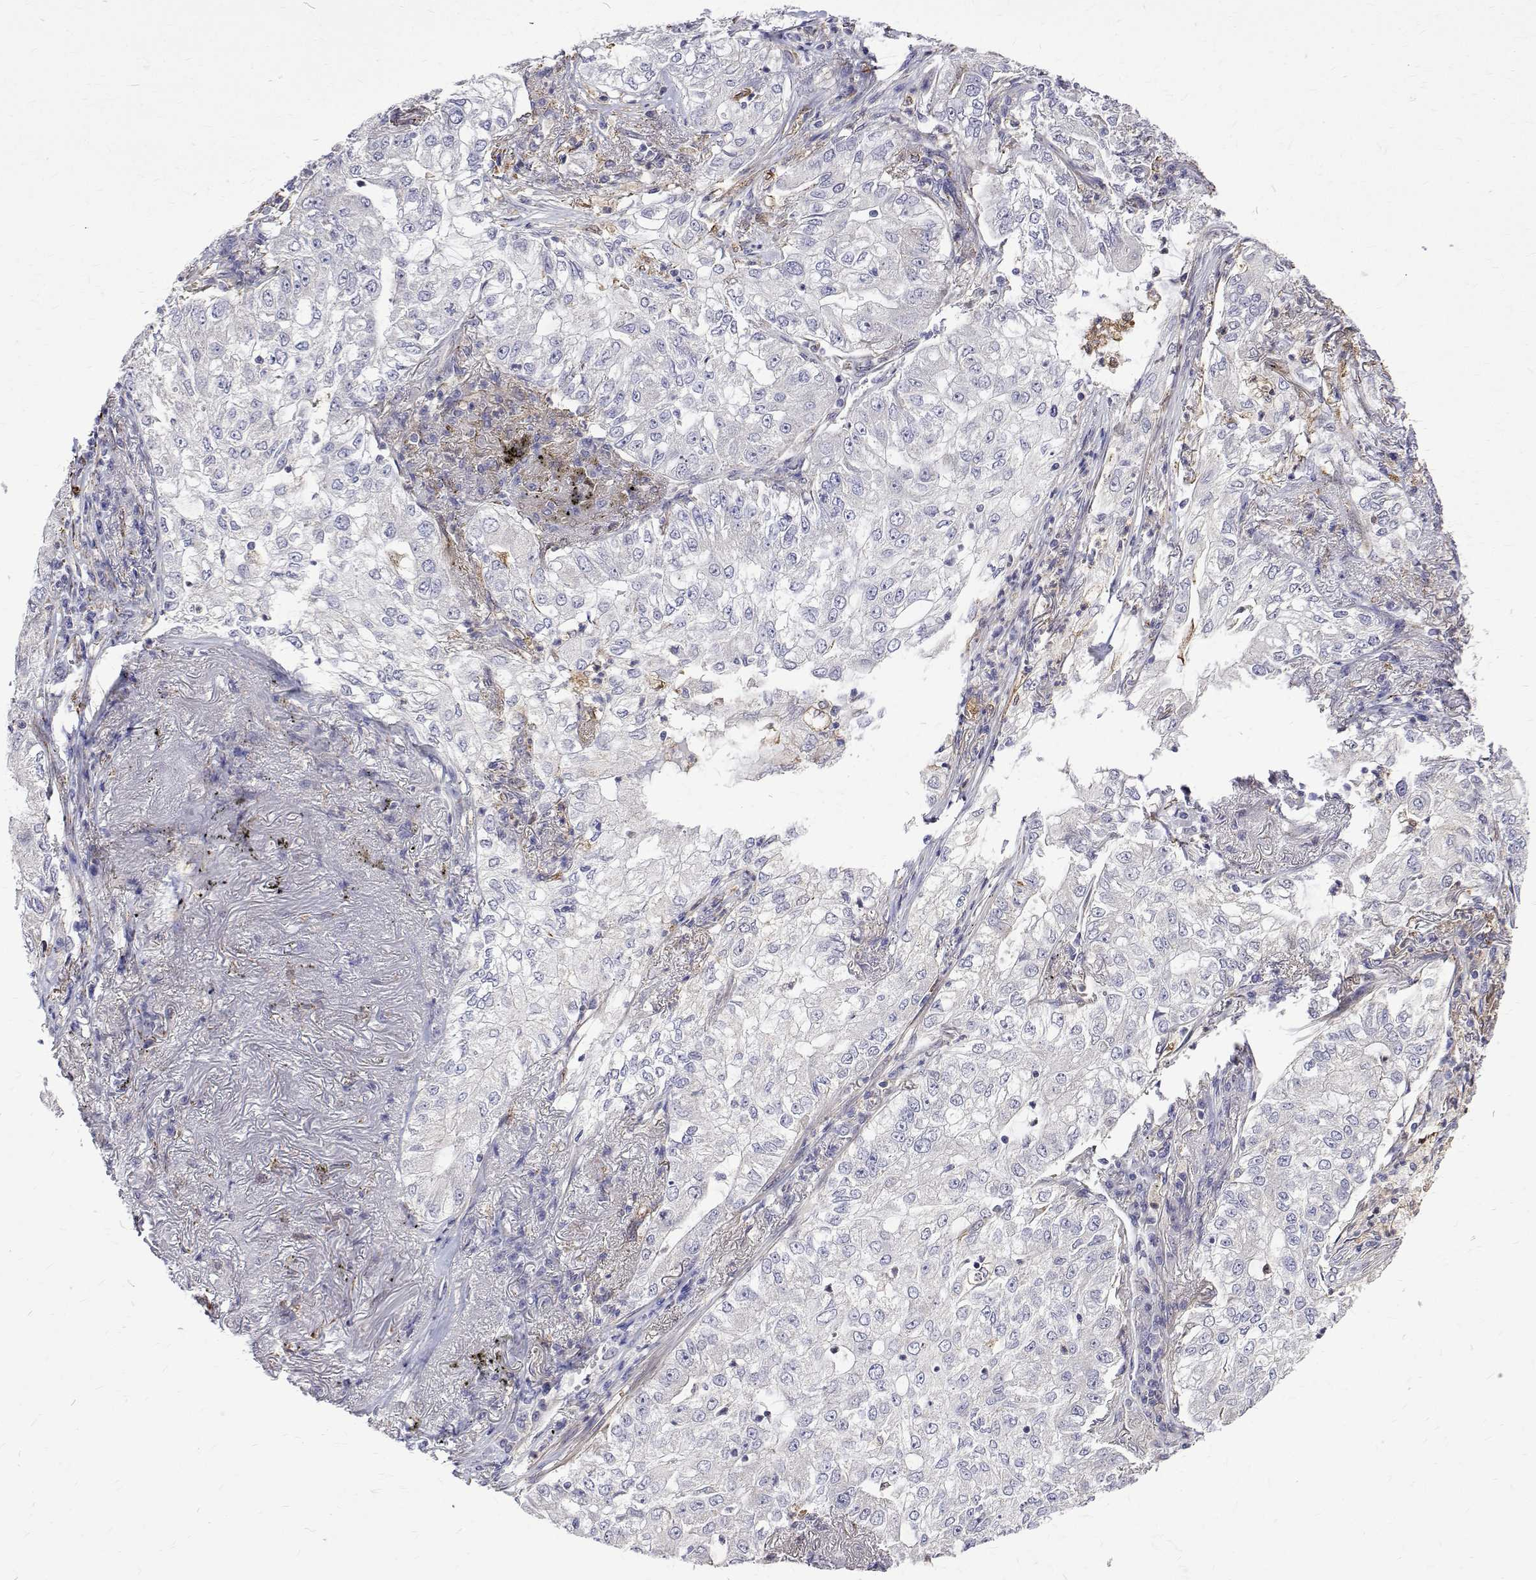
{"staining": {"intensity": "negative", "quantity": "none", "location": "none"}, "tissue": "lung cancer", "cell_type": "Tumor cells", "image_type": "cancer", "snomed": [{"axis": "morphology", "description": "Adenocarcinoma, NOS"}, {"axis": "topography", "description": "Lung"}], "caption": "The immunohistochemistry photomicrograph has no significant staining in tumor cells of lung adenocarcinoma tissue.", "gene": "PADI1", "patient": {"sex": "female", "age": 73}}